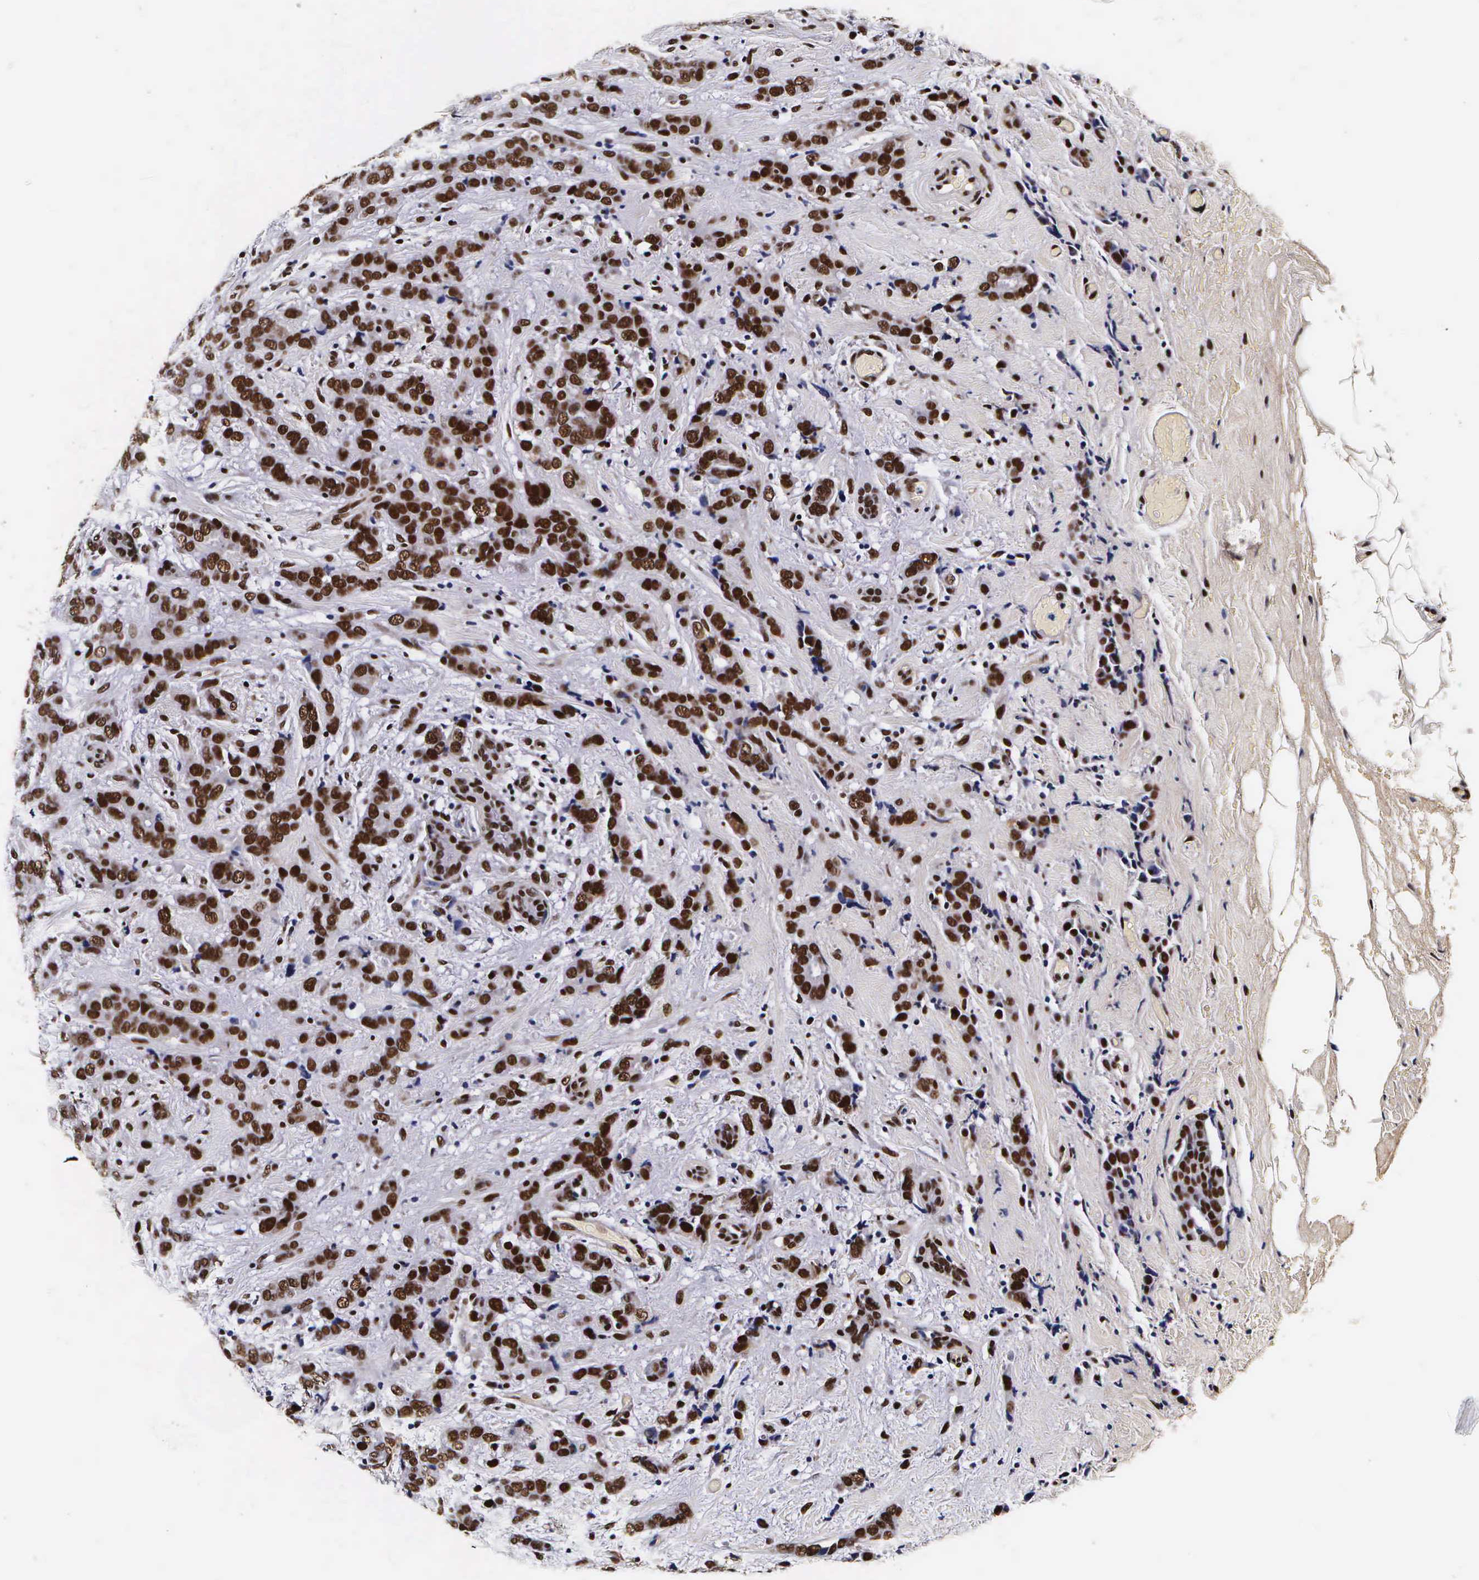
{"staining": {"intensity": "strong", "quantity": ">75%", "location": "nuclear"}, "tissue": "breast cancer", "cell_type": "Tumor cells", "image_type": "cancer", "snomed": [{"axis": "morphology", "description": "Duct carcinoma"}, {"axis": "topography", "description": "Breast"}], "caption": "A high amount of strong nuclear staining is identified in approximately >75% of tumor cells in breast cancer (infiltrating ductal carcinoma) tissue. (DAB IHC, brown staining for protein, blue staining for nuclei).", "gene": "PABPN1", "patient": {"sex": "female", "age": 53}}